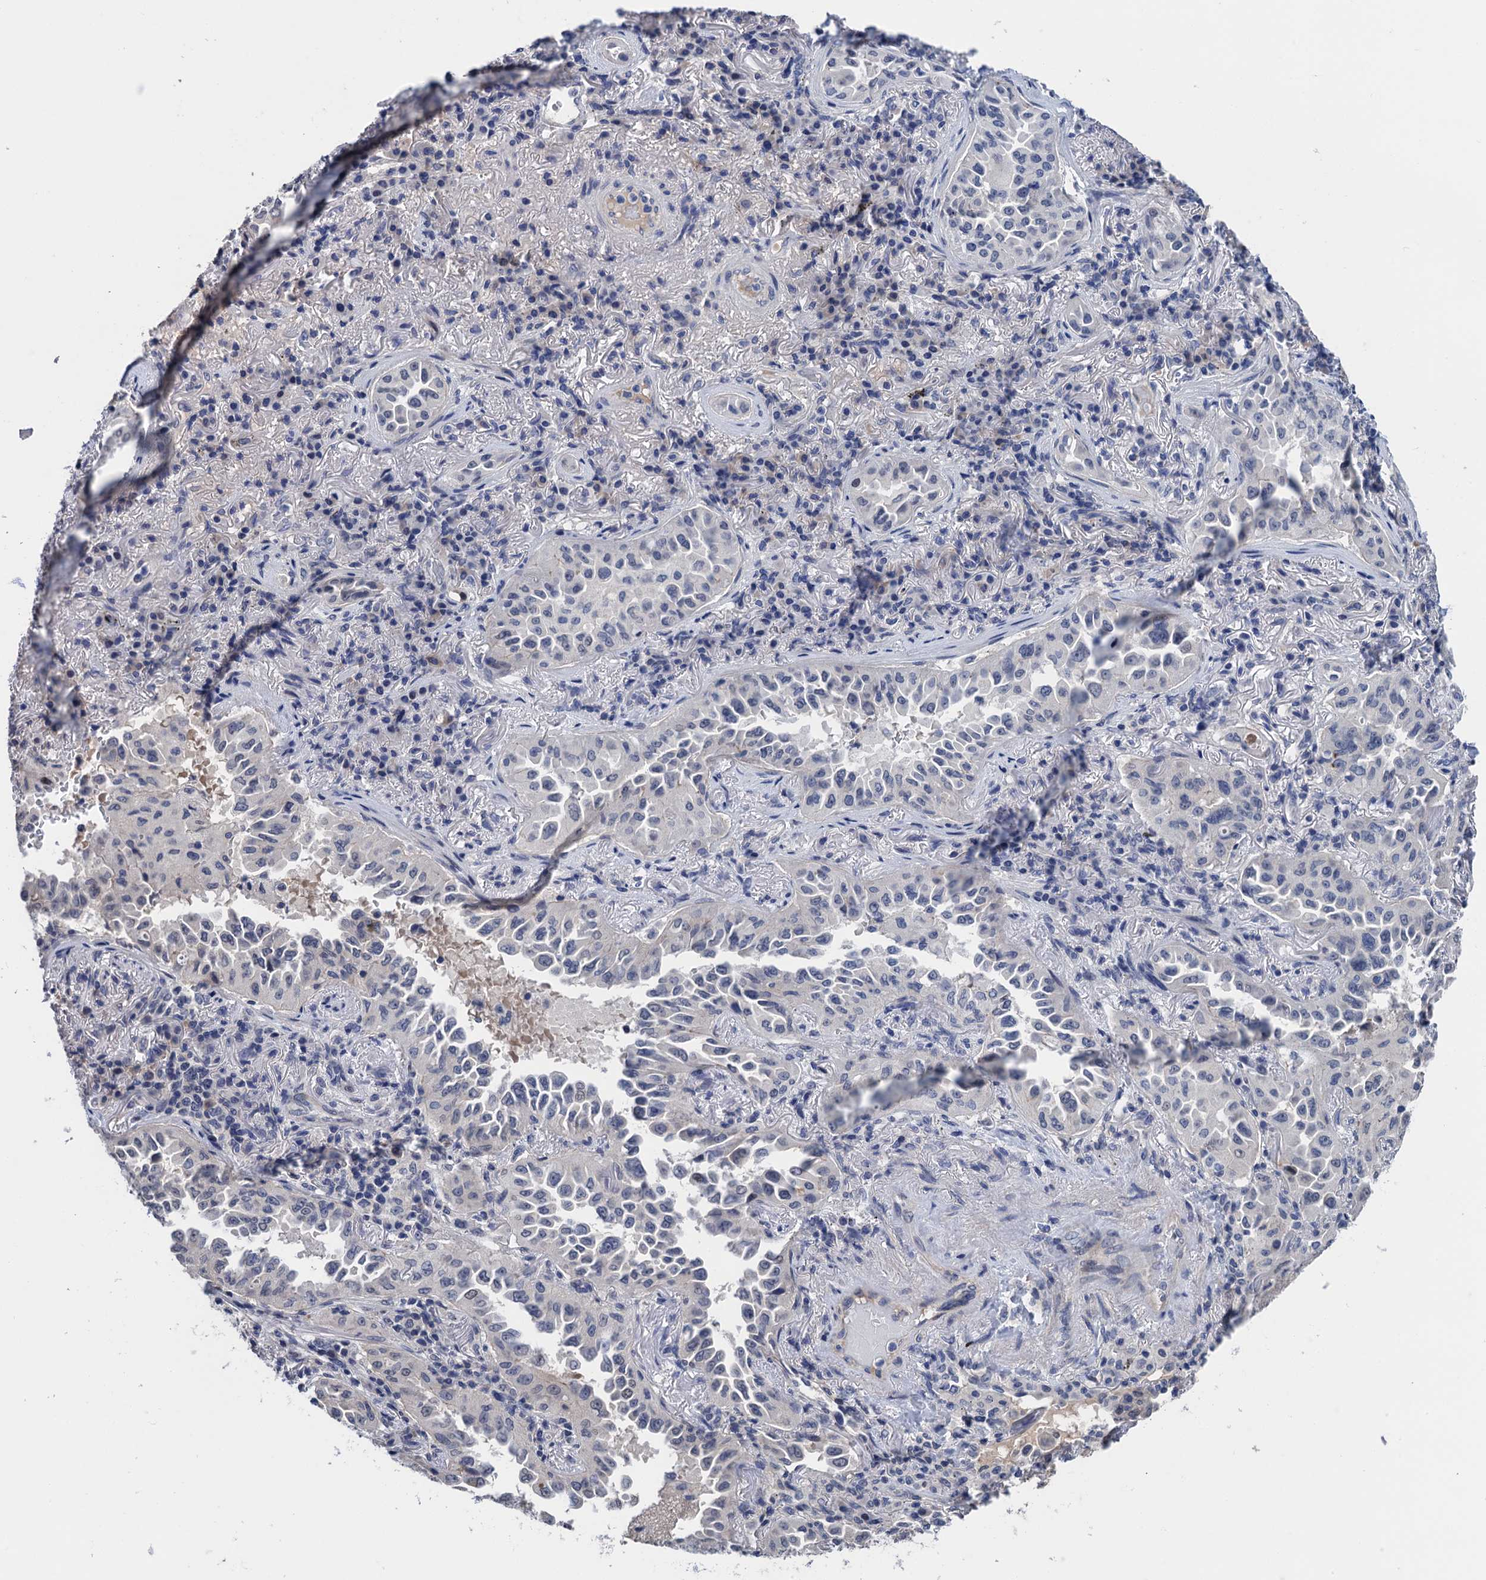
{"staining": {"intensity": "negative", "quantity": "none", "location": "none"}, "tissue": "lung cancer", "cell_type": "Tumor cells", "image_type": "cancer", "snomed": [{"axis": "morphology", "description": "Adenocarcinoma, NOS"}, {"axis": "topography", "description": "Lung"}], "caption": "IHC image of human lung adenocarcinoma stained for a protein (brown), which demonstrates no positivity in tumor cells. Brightfield microscopy of immunohistochemistry (IHC) stained with DAB (brown) and hematoxylin (blue), captured at high magnification.", "gene": "ART5", "patient": {"sex": "female", "age": 69}}